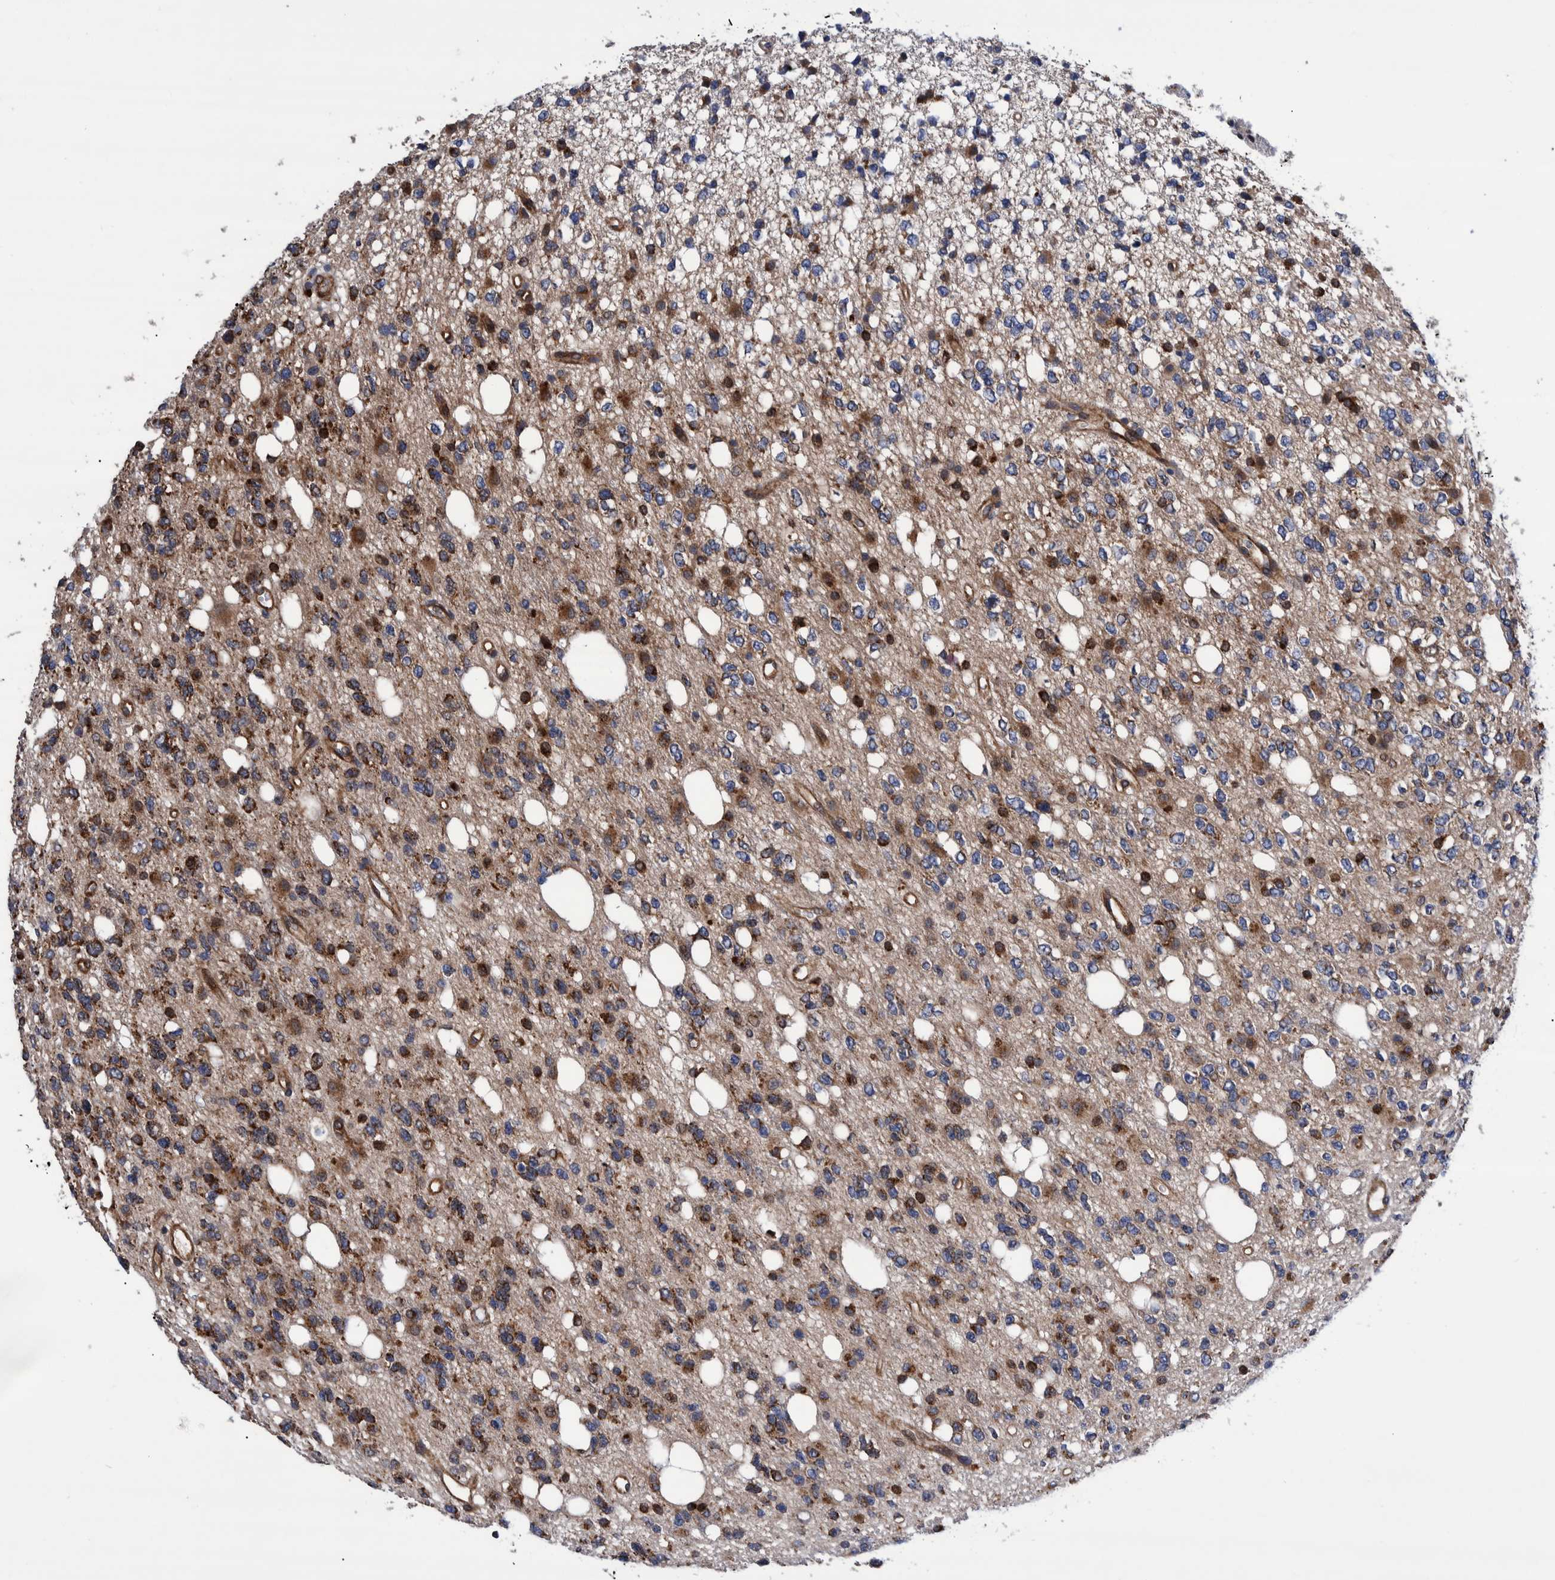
{"staining": {"intensity": "strong", "quantity": "25%-75%", "location": "cytoplasmic/membranous"}, "tissue": "glioma", "cell_type": "Tumor cells", "image_type": "cancer", "snomed": [{"axis": "morphology", "description": "Glioma, malignant, High grade"}, {"axis": "topography", "description": "Brain"}], "caption": "Glioma stained for a protein demonstrates strong cytoplasmic/membranous positivity in tumor cells.", "gene": "GRPEL2", "patient": {"sex": "female", "age": 62}}